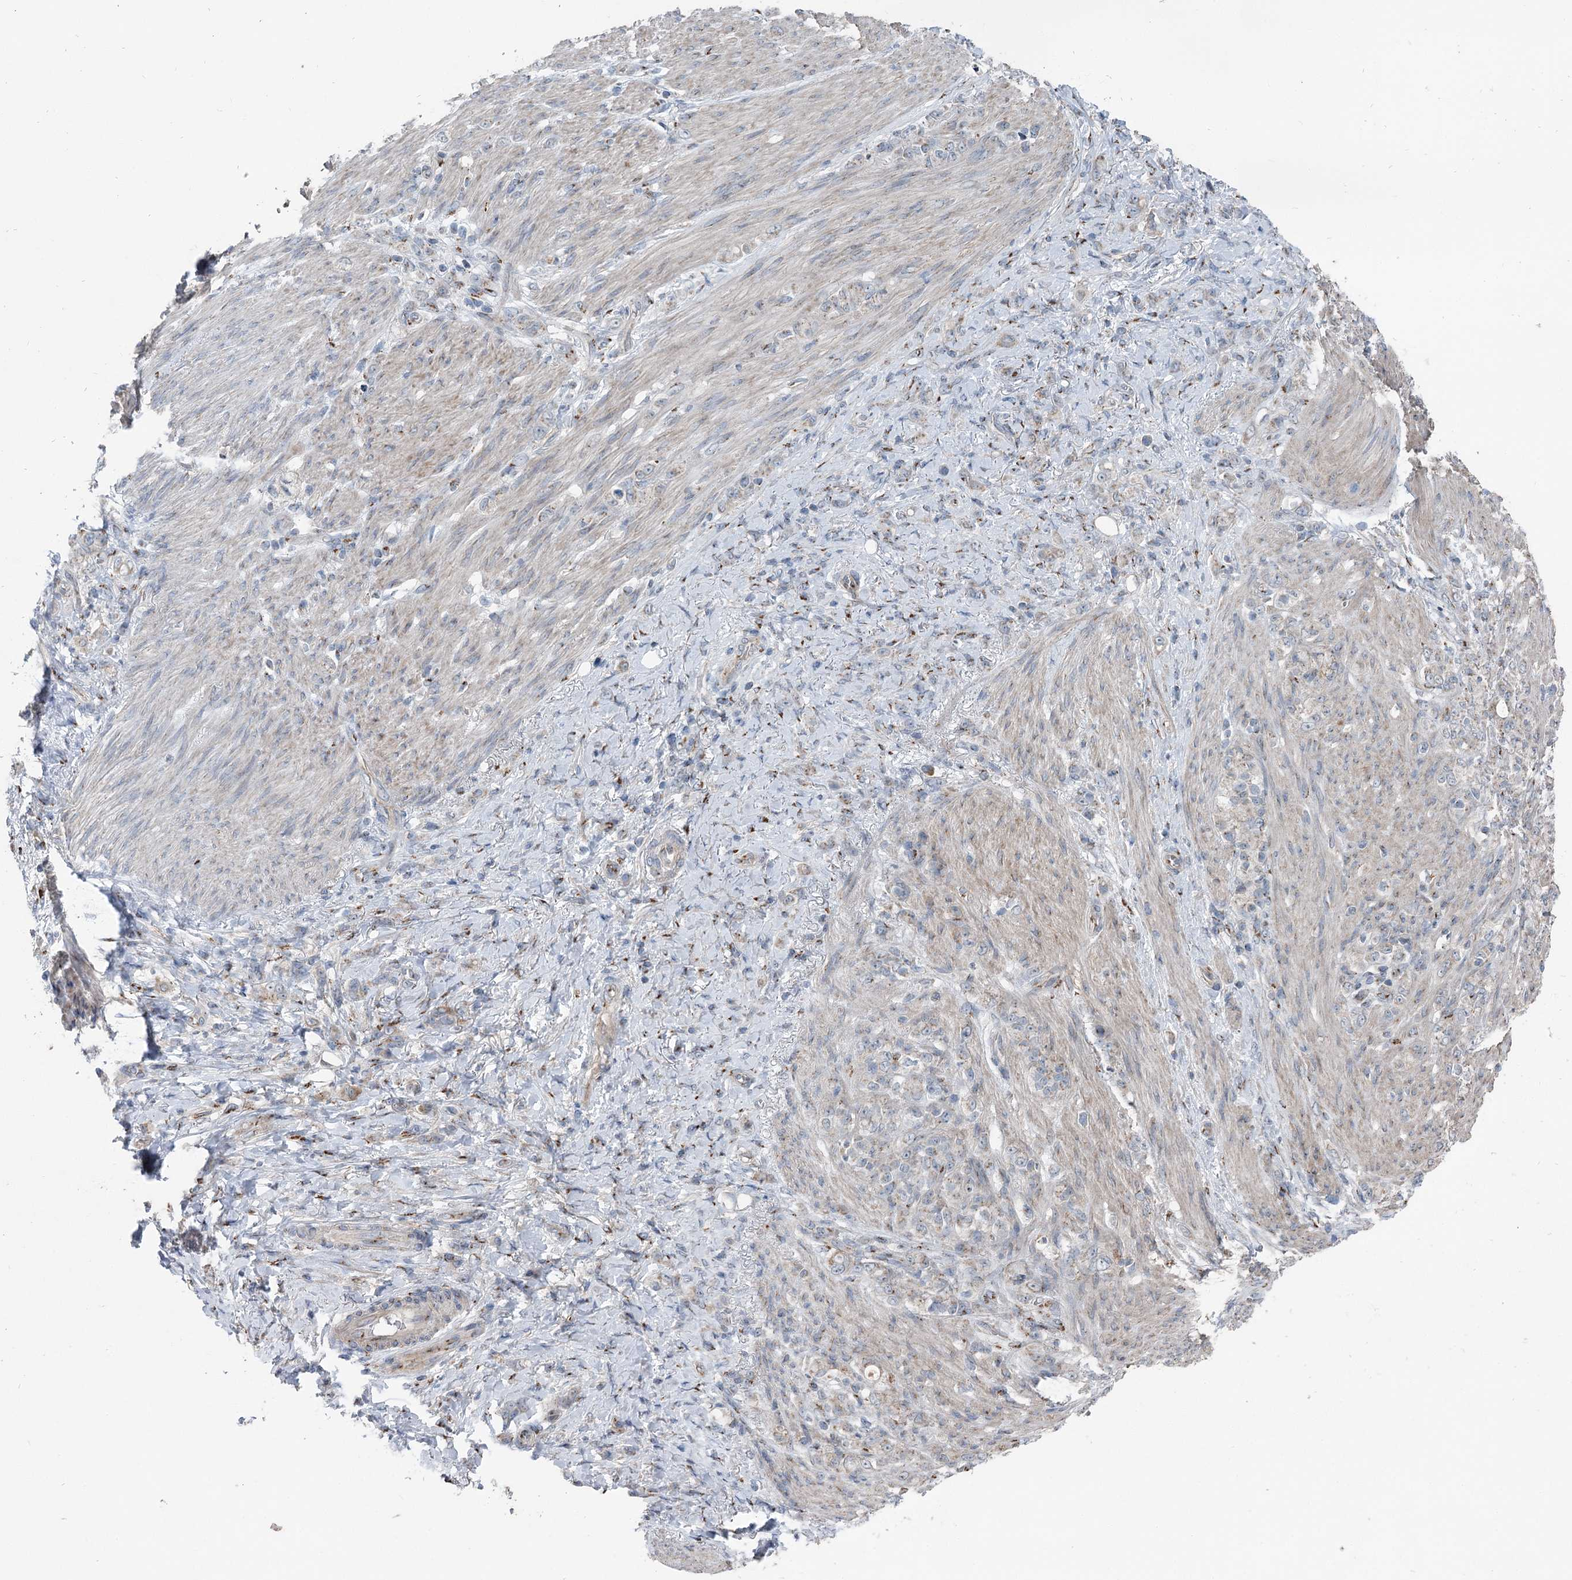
{"staining": {"intensity": "negative", "quantity": "none", "location": "none"}, "tissue": "stomach cancer", "cell_type": "Tumor cells", "image_type": "cancer", "snomed": [{"axis": "morphology", "description": "Adenocarcinoma, NOS"}, {"axis": "topography", "description": "Stomach"}], "caption": "An IHC histopathology image of stomach cancer is shown. There is no staining in tumor cells of stomach cancer.", "gene": "ITIH5", "patient": {"sex": "female", "age": 79}}